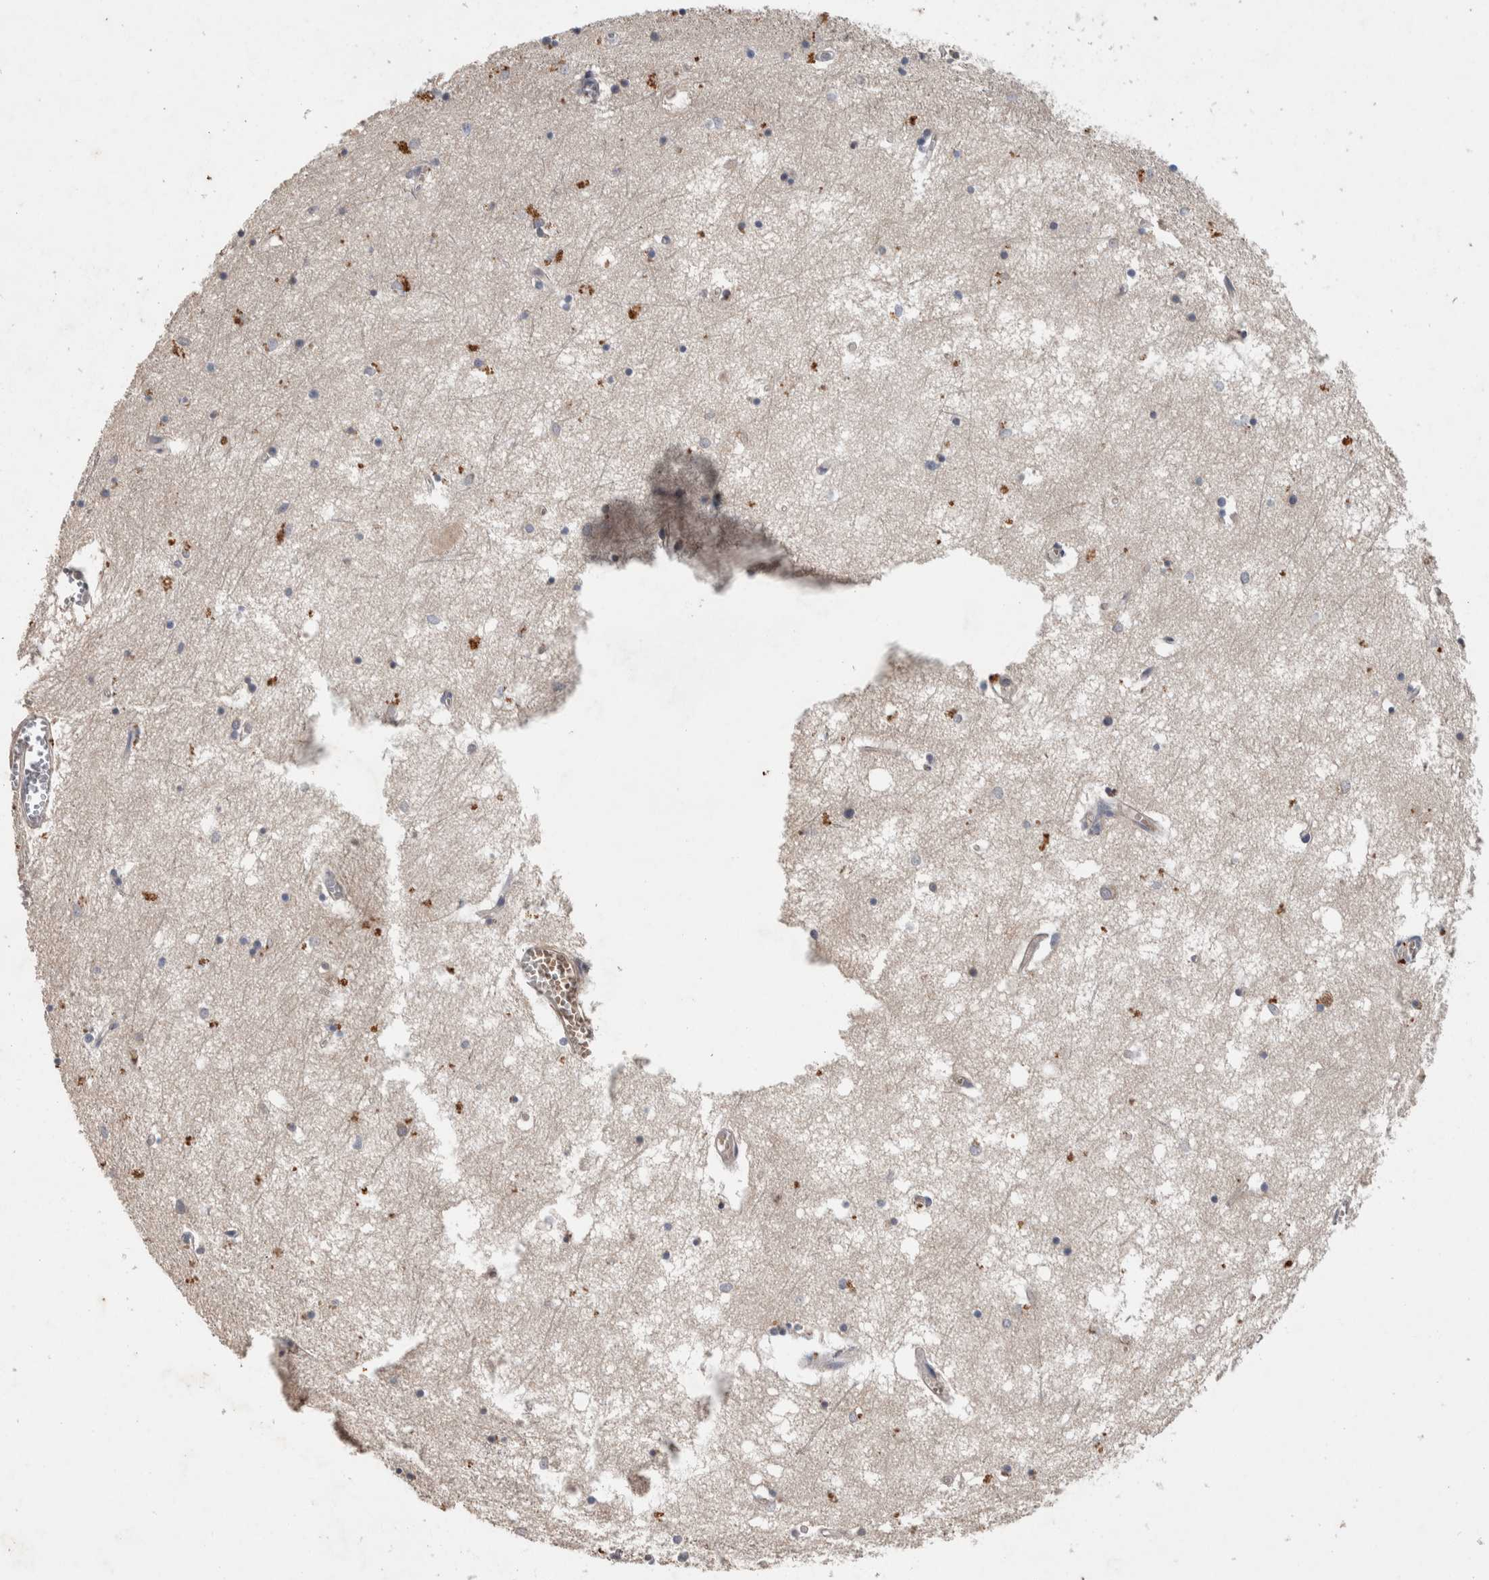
{"staining": {"intensity": "negative", "quantity": "none", "location": "none"}, "tissue": "hippocampus", "cell_type": "Glial cells", "image_type": "normal", "snomed": [{"axis": "morphology", "description": "Normal tissue, NOS"}, {"axis": "topography", "description": "Hippocampus"}], "caption": "Glial cells show no significant protein expression in normal hippocampus. (Stains: DAB immunohistochemistry with hematoxylin counter stain, Microscopy: brightfield microscopy at high magnification).", "gene": "CHRM3", "patient": {"sex": "male", "age": 70}}